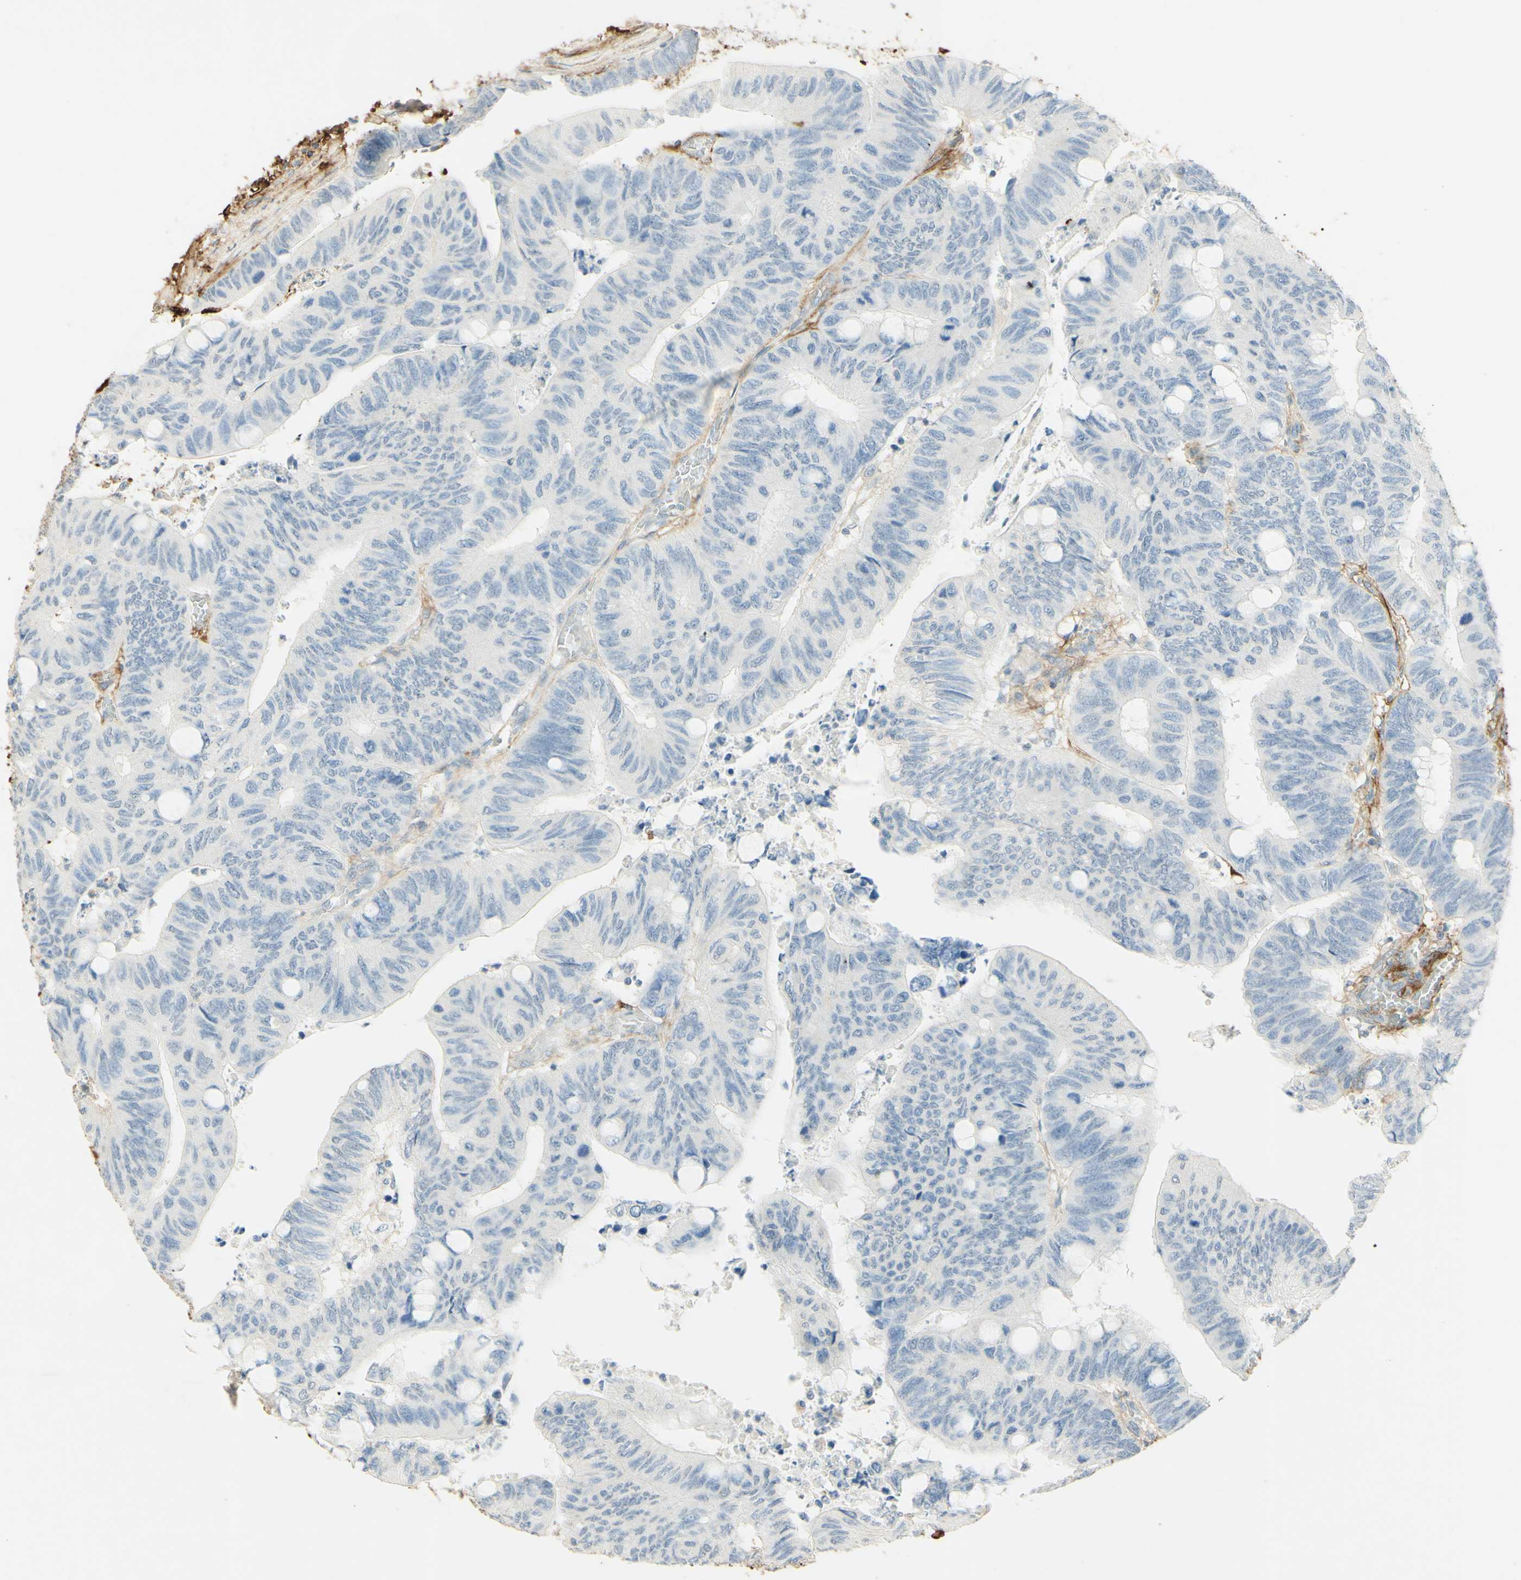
{"staining": {"intensity": "negative", "quantity": "none", "location": "none"}, "tissue": "colorectal cancer", "cell_type": "Tumor cells", "image_type": "cancer", "snomed": [{"axis": "morphology", "description": "Normal tissue, NOS"}, {"axis": "morphology", "description": "Adenocarcinoma, NOS"}, {"axis": "topography", "description": "Rectum"}, {"axis": "topography", "description": "Peripheral nerve tissue"}], "caption": "An IHC micrograph of colorectal cancer is shown. There is no staining in tumor cells of colorectal cancer.", "gene": "TNN", "patient": {"sex": "male", "age": 92}}